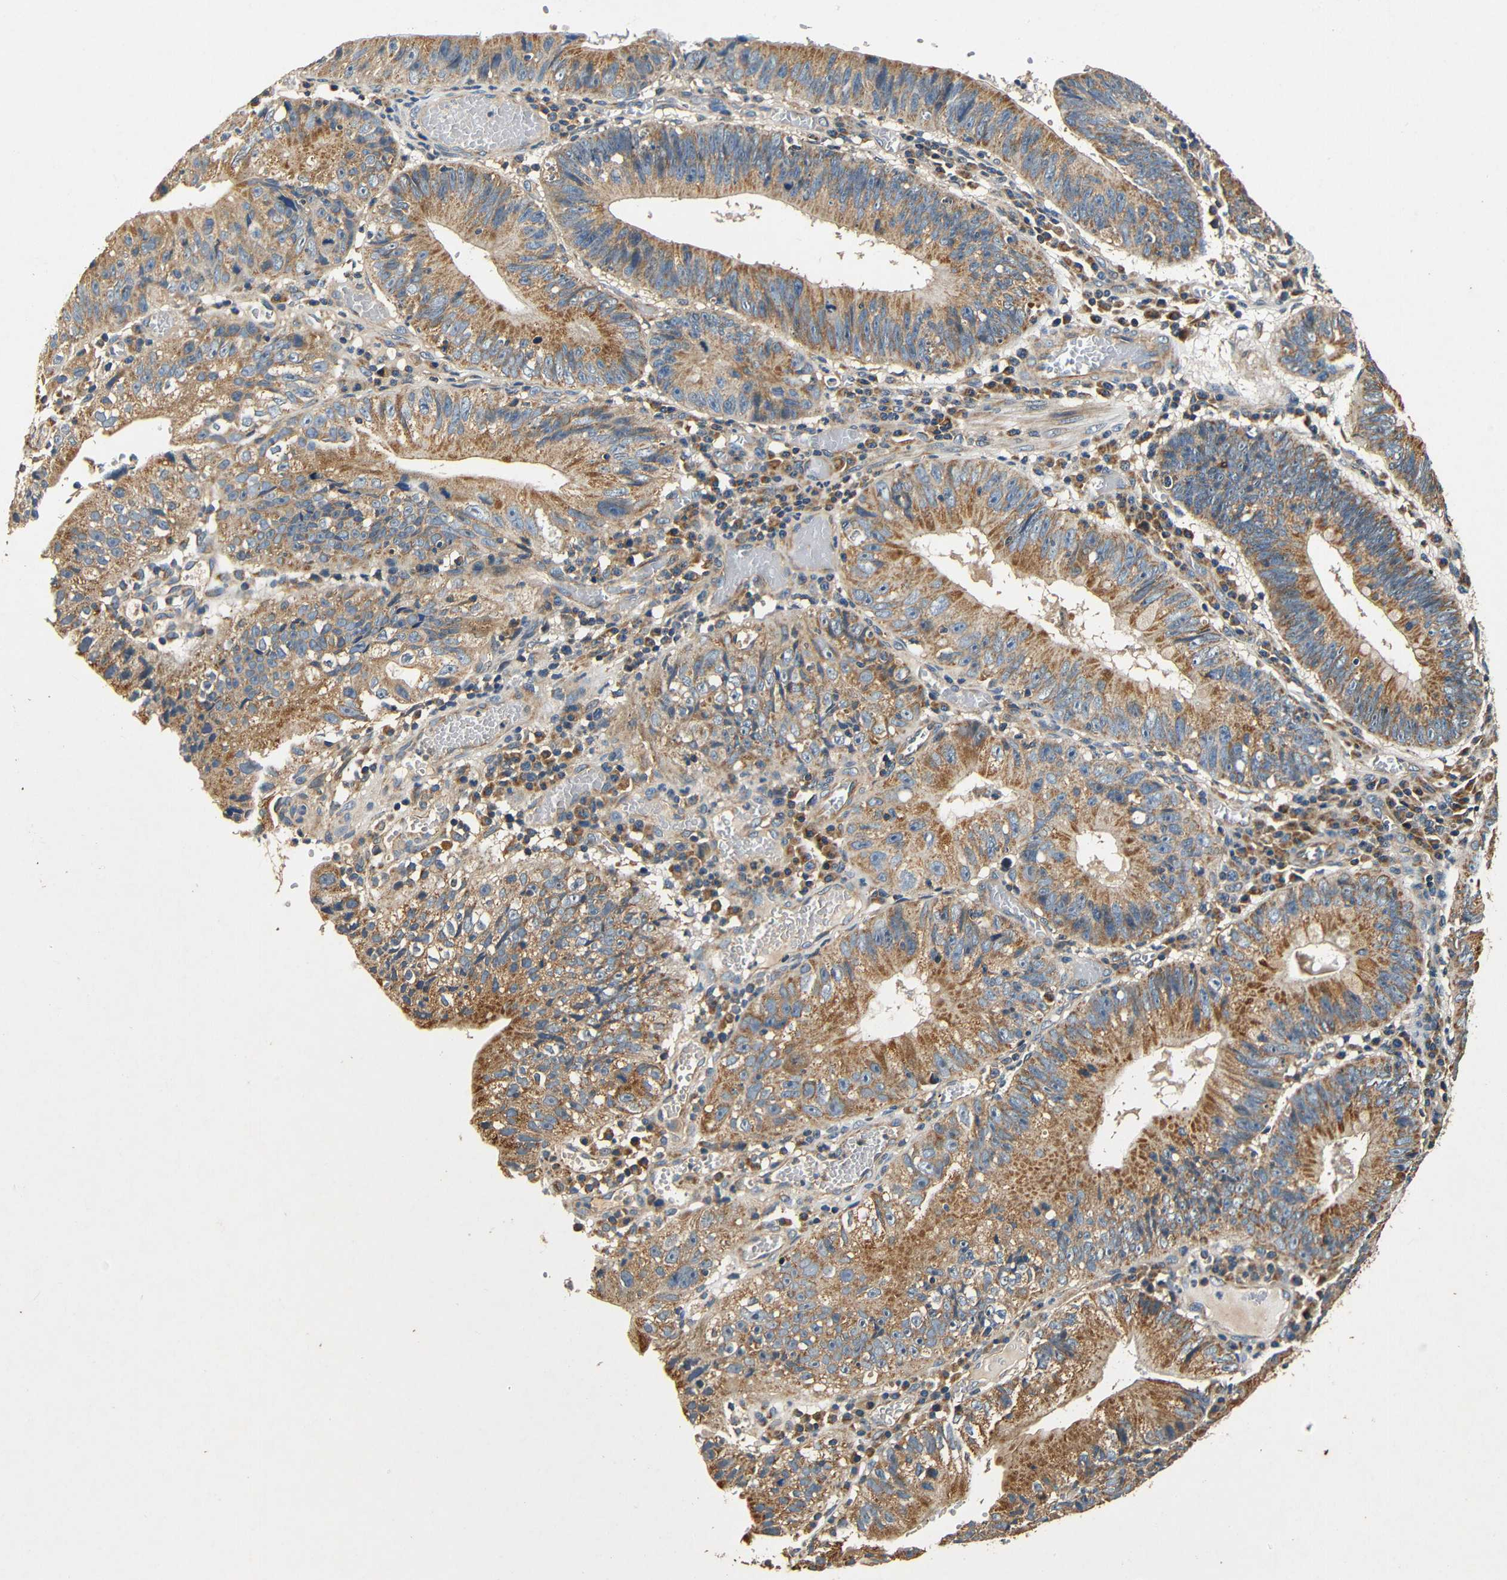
{"staining": {"intensity": "moderate", "quantity": ">75%", "location": "cytoplasmic/membranous"}, "tissue": "stomach cancer", "cell_type": "Tumor cells", "image_type": "cancer", "snomed": [{"axis": "morphology", "description": "Adenocarcinoma, NOS"}, {"axis": "topography", "description": "Stomach"}], "caption": "Immunohistochemical staining of human stomach adenocarcinoma demonstrates medium levels of moderate cytoplasmic/membranous protein expression in approximately >75% of tumor cells.", "gene": "MTX1", "patient": {"sex": "male", "age": 59}}